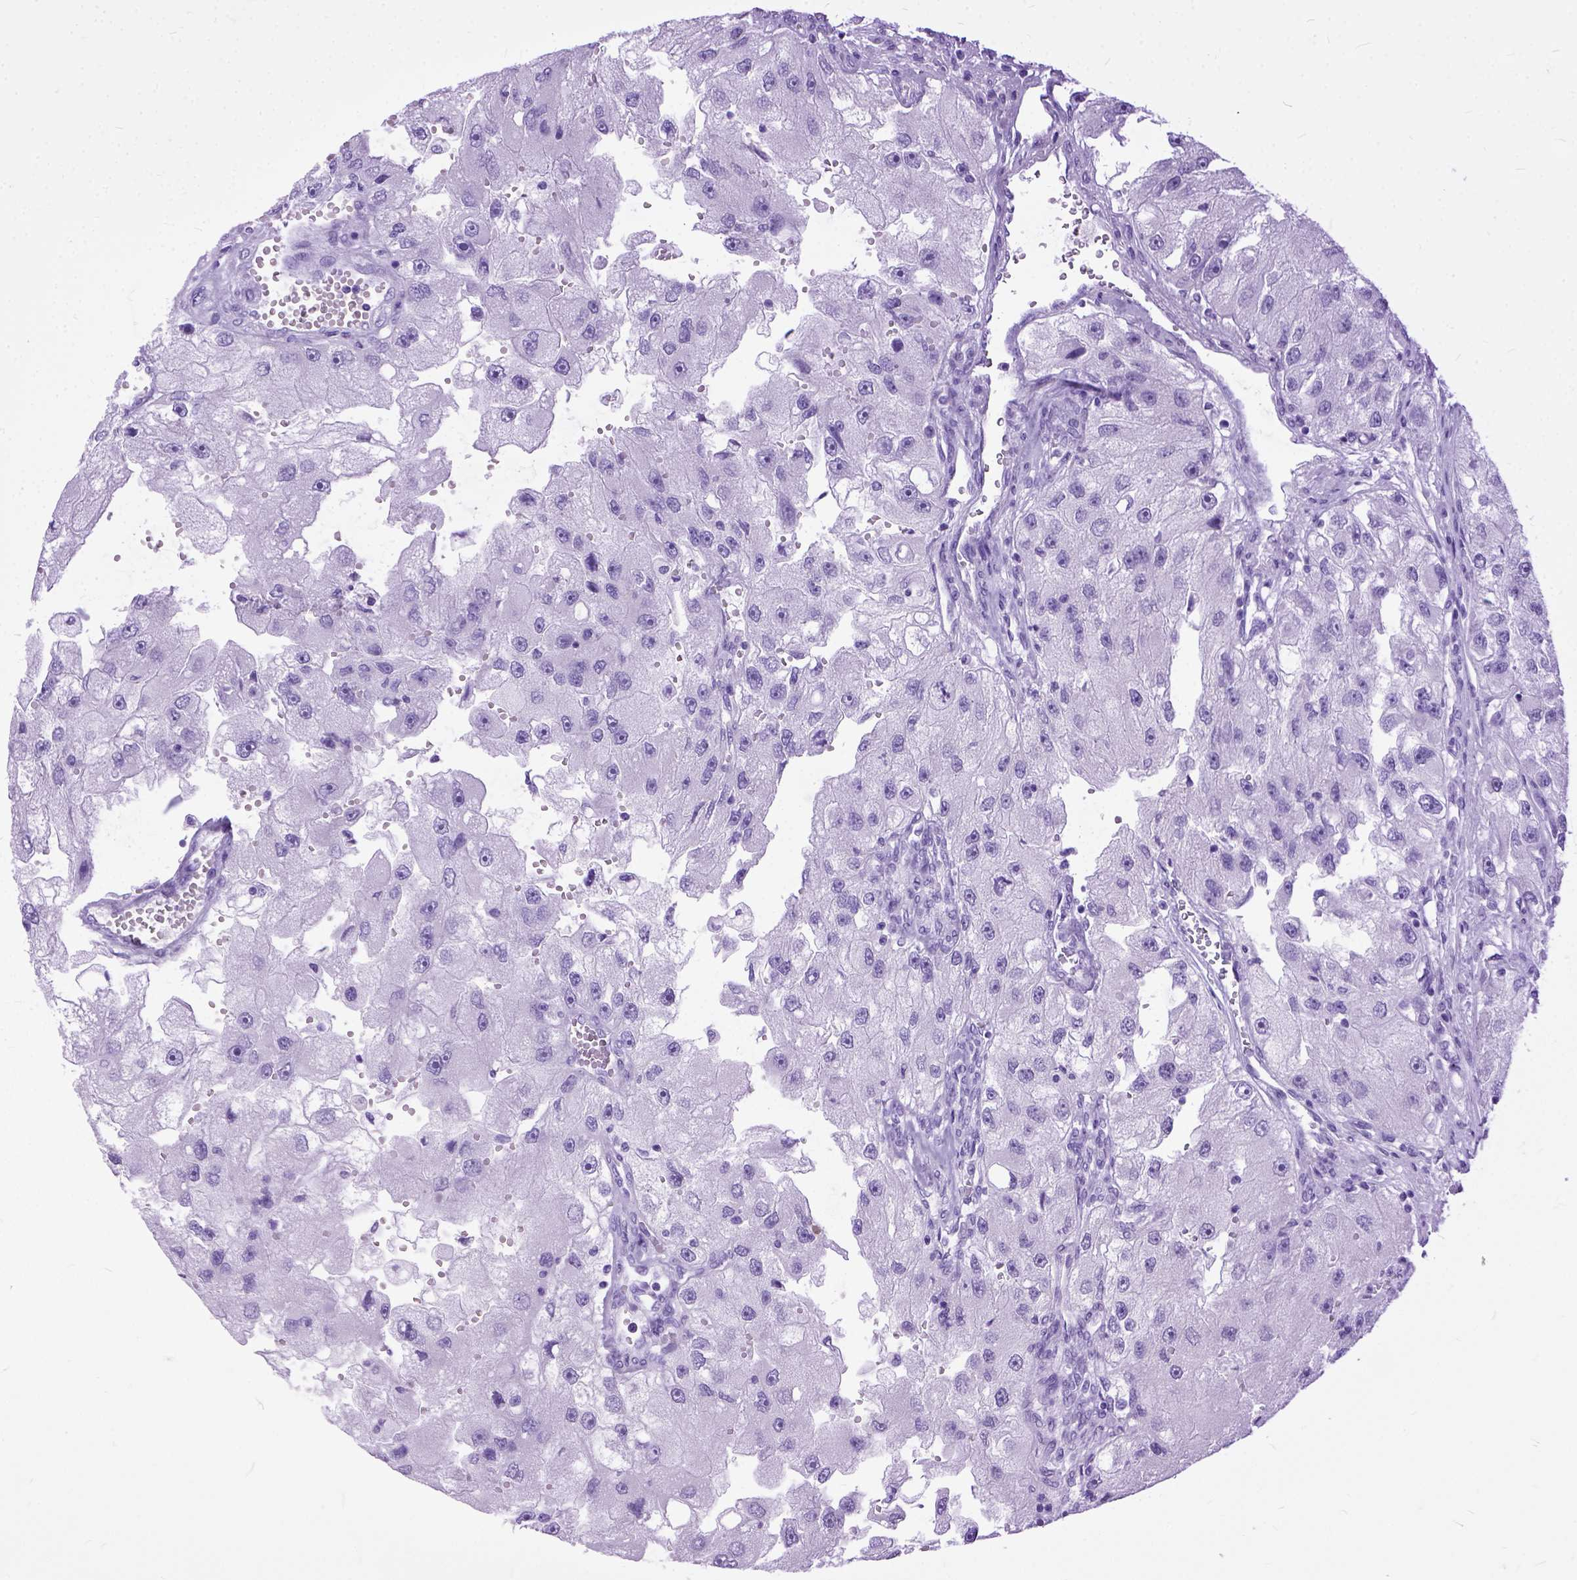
{"staining": {"intensity": "negative", "quantity": "none", "location": "none"}, "tissue": "renal cancer", "cell_type": "Tumor cells", "image_type": "cancer", "snomed": [{"axis": "morphology", "description": "Adenocarcinoma, NOS"}, {"axis": "topography", "description": "Kidney"}], "caption": "Tumor cells are negative for protein expression in human renal cancer (adenocarcinoma). The staining is performed using DAB (3,3'-diaminobenzidine) brown chromogen with nuclei counter-stained in using hematoxylin.", "gene": "GNGT1", "patient": {"sex": "male", "age": 63}}